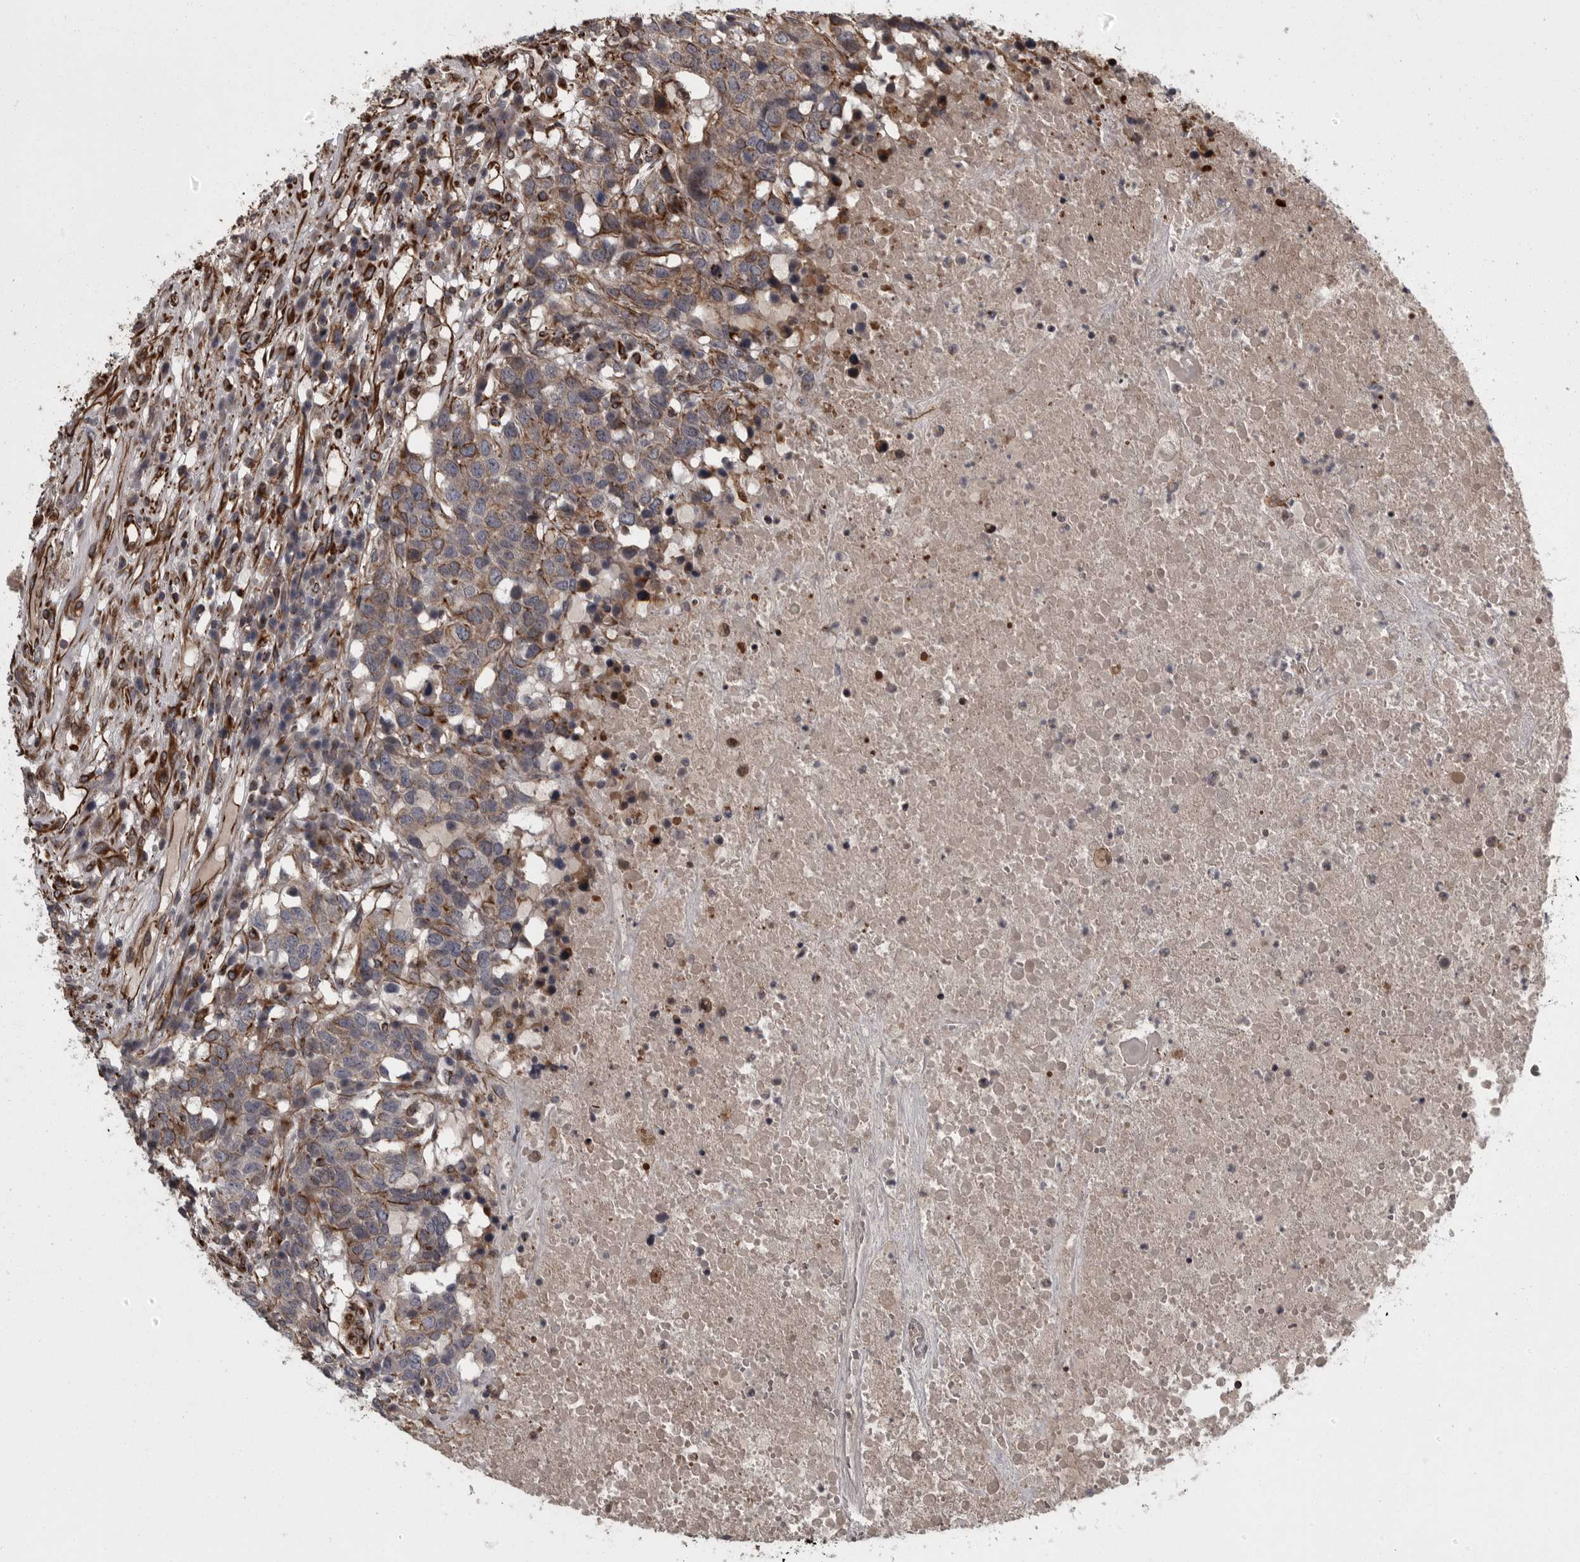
{"staining": {"intensity": "strong", "quantity": ">75%", "location": "cytoplasmic/membranous"}, "tissue": "head and neck cancer", "cell_type": "Tumor cells", "image_type": "cancer", "snomed": [{"axis": "morphology", "description": "Squamous cell carcinoma, NOS"}, {"axis": "topography", "description": "Head-Neck"}], "caption": "Head and neck squamous cell carcinoma stained with IHC displays strong cytoplasmic/membranous positivity in approximately >75% of tumor cells.", "gene": "FAAP100", "patient": {"sex": "male", "age": 66}}